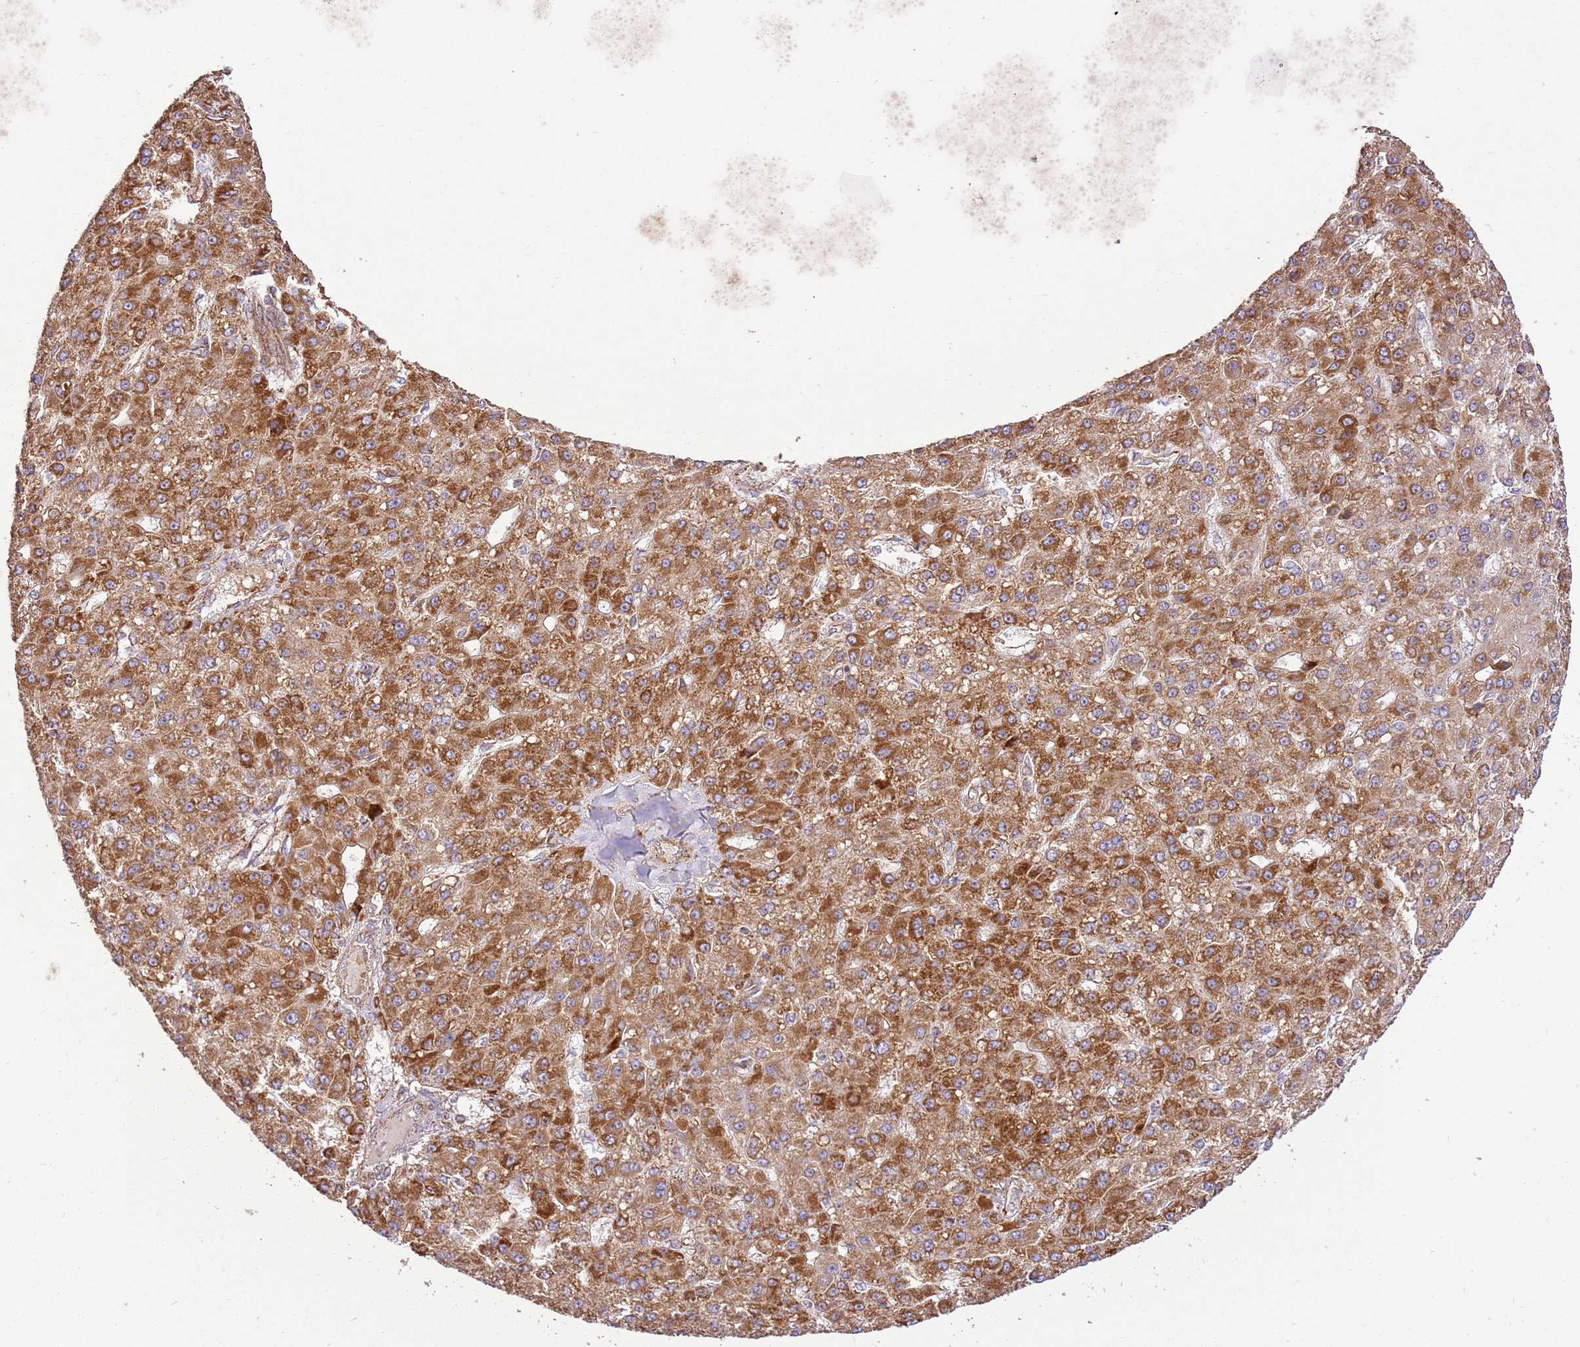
{"staining": {"intensity": "strong", "quantity": ">75%", "location": "cytoplasmic/membranous"}, "tissue": "liver cancer", "cell_type": "Tumor cells", "image_type": "cancer", "snomed": [{"axis": "morphology", "description": "Carcinoma, Hepatocellular, NOS"}, {"axis": "topography", "description": "Liver"}], "caption": "Liver cancer (hepatocellular carcinoma) was stained to show a protein in brown. There is high levels of strong cytoplasmic/membranous expression in about >75% of tumor cells.", "gene": "SPATA2L", "patient": {"sex": "male", "age": 67}}